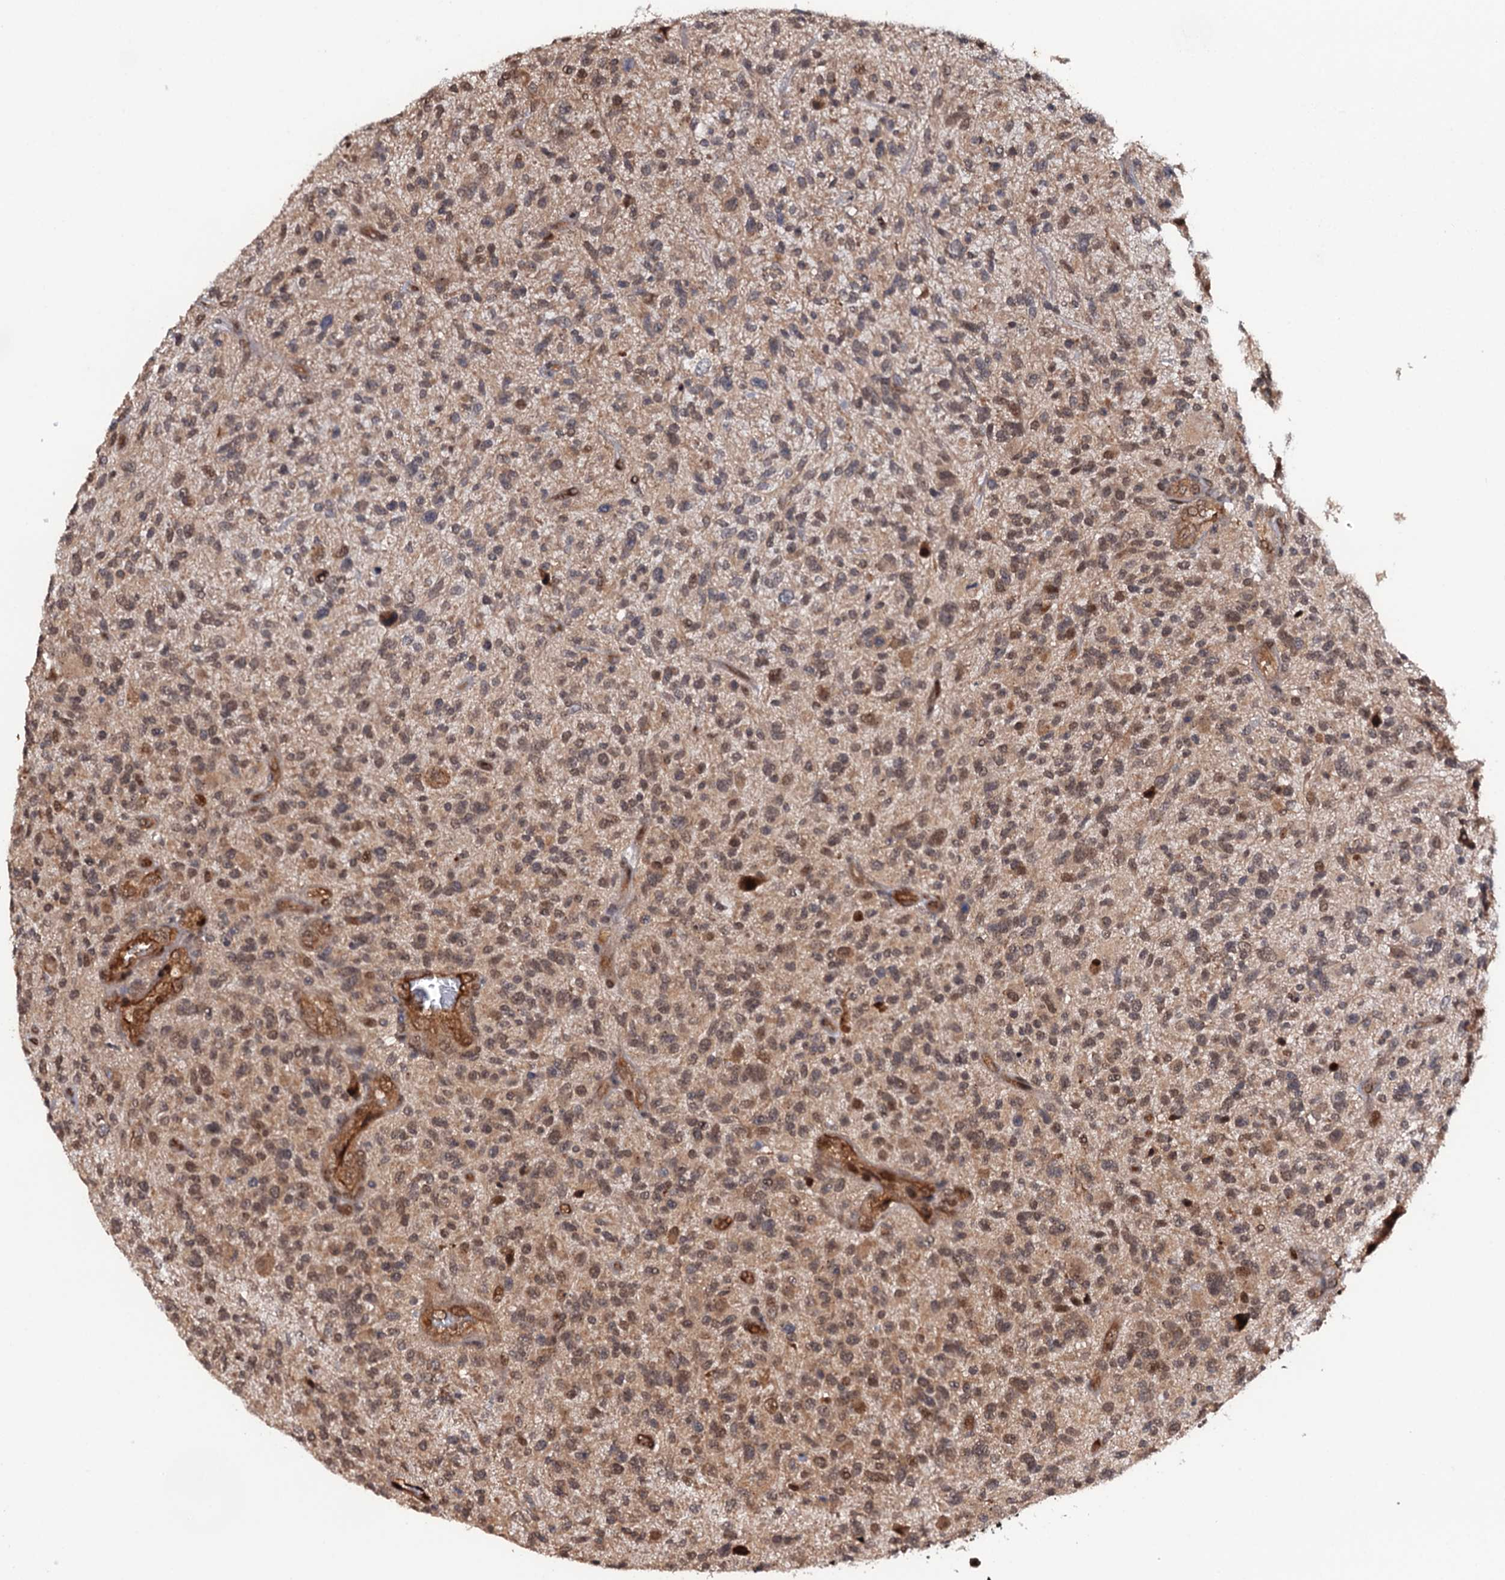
{"staining": {"intensity": "moderate", "quantity": ">75%", "location": "cytoplasmic/membranous,nuclear"}, "tissue": "glioma", "cell_type": "Tumor cells", "image_type": "cancer", "snomed": [{"axis": "morphology", "description": "Glioma, malignant, High grade"}, {"axis": "topography", "description": "Brain"}], "caption": "An image showing moderate cytoplasmic/membranous and nuclear positivity in about >75% of tumor cells in malignant high-grade glioma, as visualized by brown immunohistochemical staining.", "gene": "CDC23", "patient": {"sex": "male", "age": 47}}